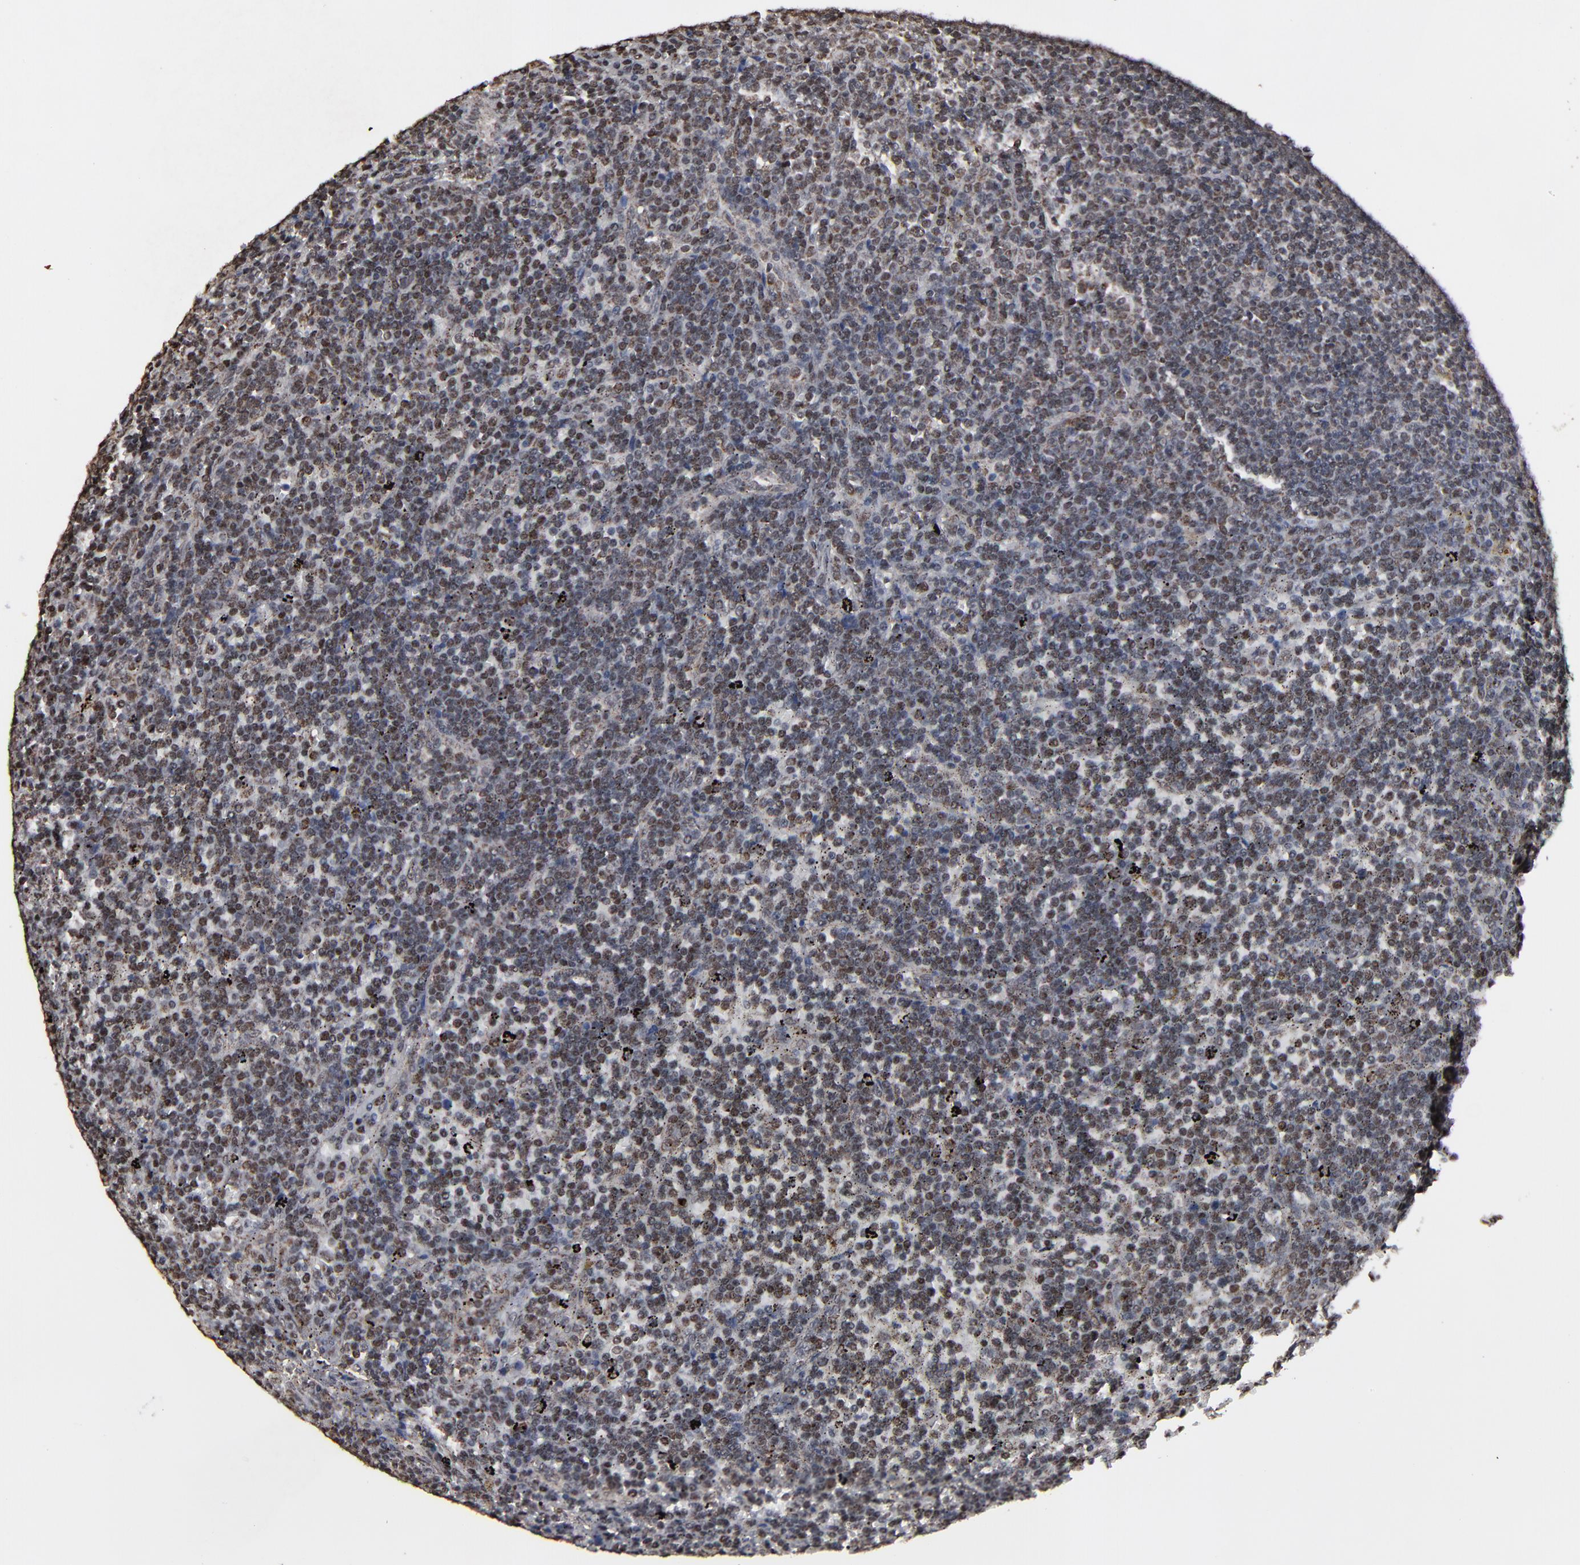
{"staining": {"intensity": "weak", "quantity": "25%-75%", "location": "nuclear"}, "tissue": "lymphoma", "cell_type": "Tumor cells", "image_type": "cancer", "snomed": [{"axis": "morphology", "description": "Malignant lymphoma, non-Hodgkin's type, Low grade"}, {"axis": "topography", "description": "Spleen"}], "caption": "DAB immunohistochemical staining of lymphoma exhibits weak nuclear protein staining in approximately 25%-75% of tumor cells.", "gene": "BNIP3", "patient": {"sex": "male", "age": 80}}